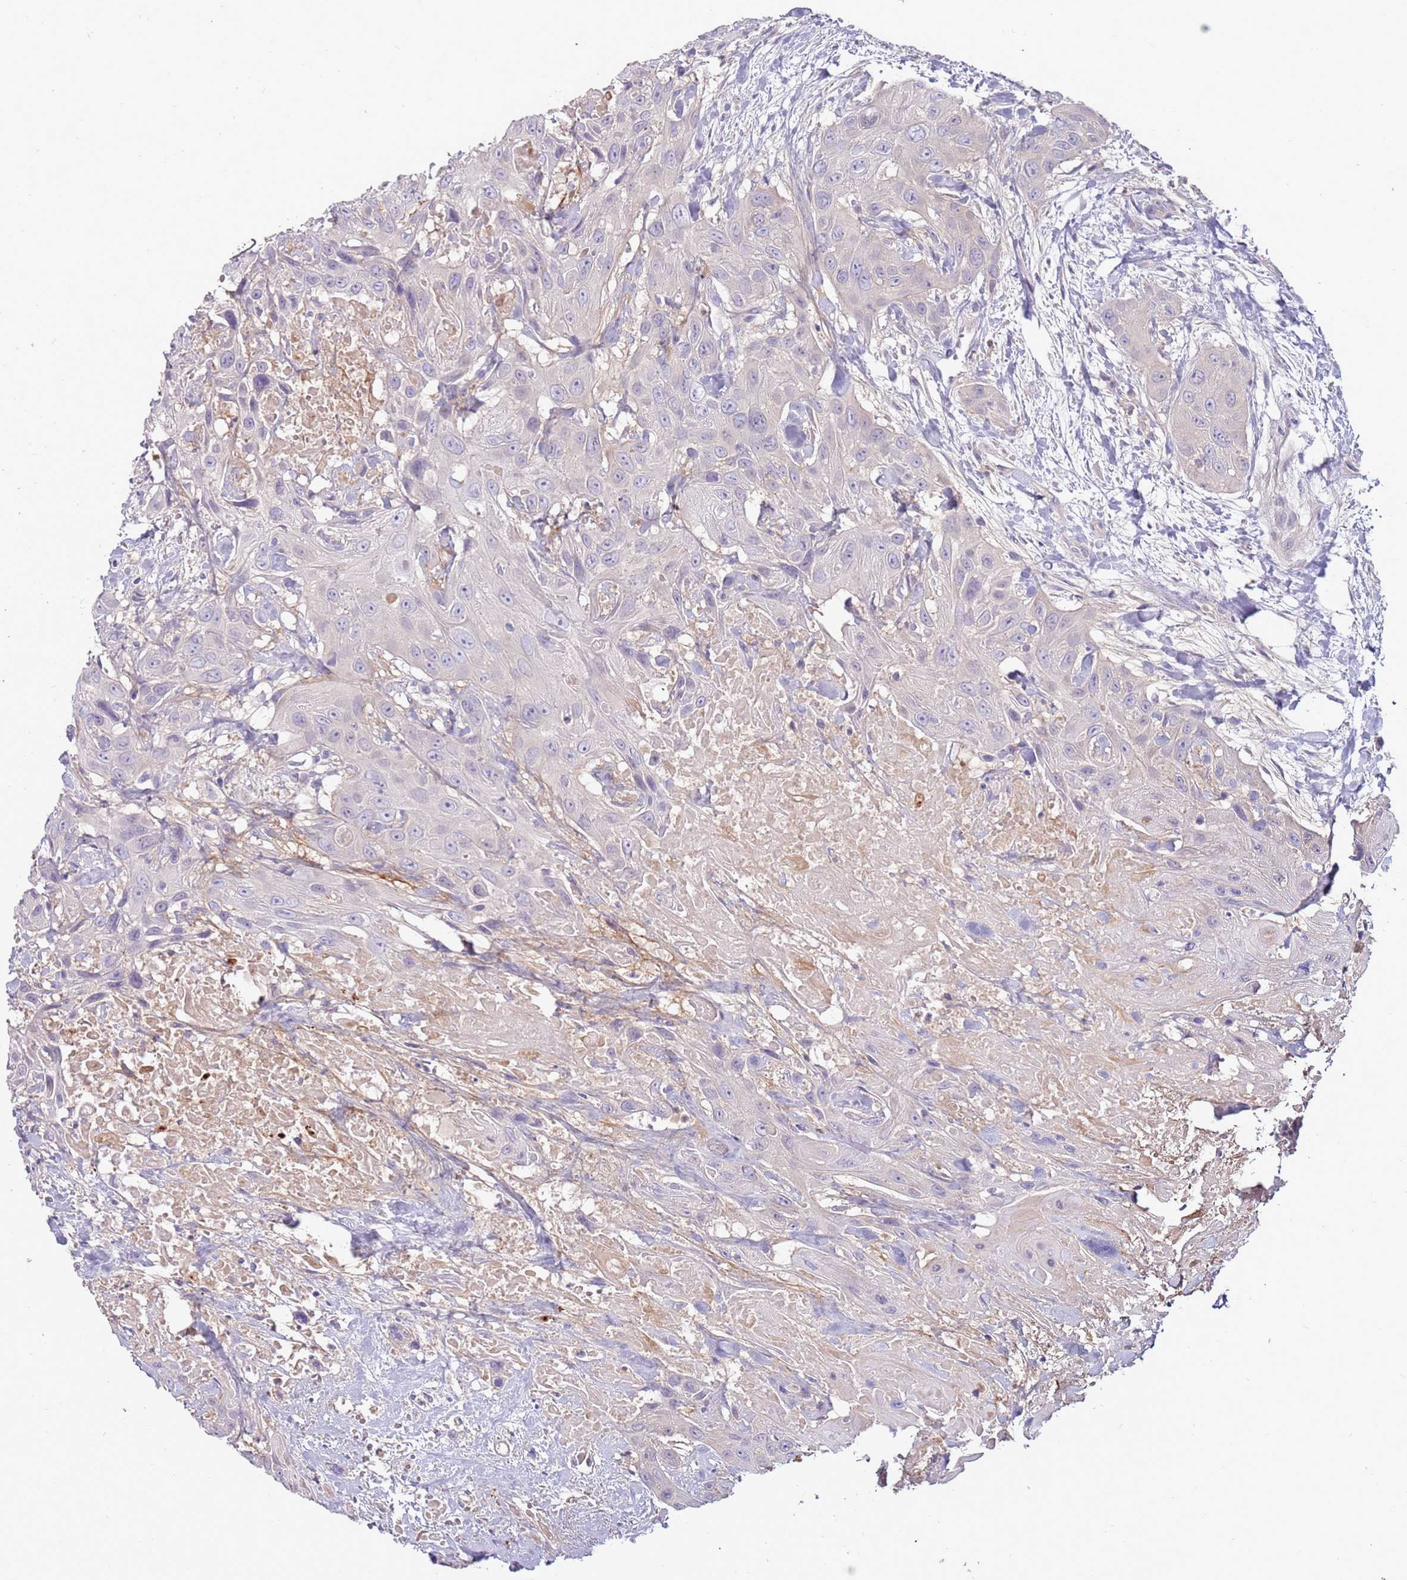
{"staining": {"intensity": "negative", "quantity": "none", "location": "none"}, "tissue": "head and neck cancer", "cell_type": "Tumor cells", "image_type": "cancer", "snomed": [{"axis": "morphology", "description": "Squamous cell carcinoma, NOS"}, {"axis": "topography", "description": "Head-Neck"}], "caption": "Tumor cells show no significant expression in head and neck squamous cell carcinoma. (DAB (3,3'-diaminobenzidine) IHC visualized using brightfield microscopy, high magnification).", "gene": "ARHGAP5", "patient": {"sex": "male", "age": 81}}